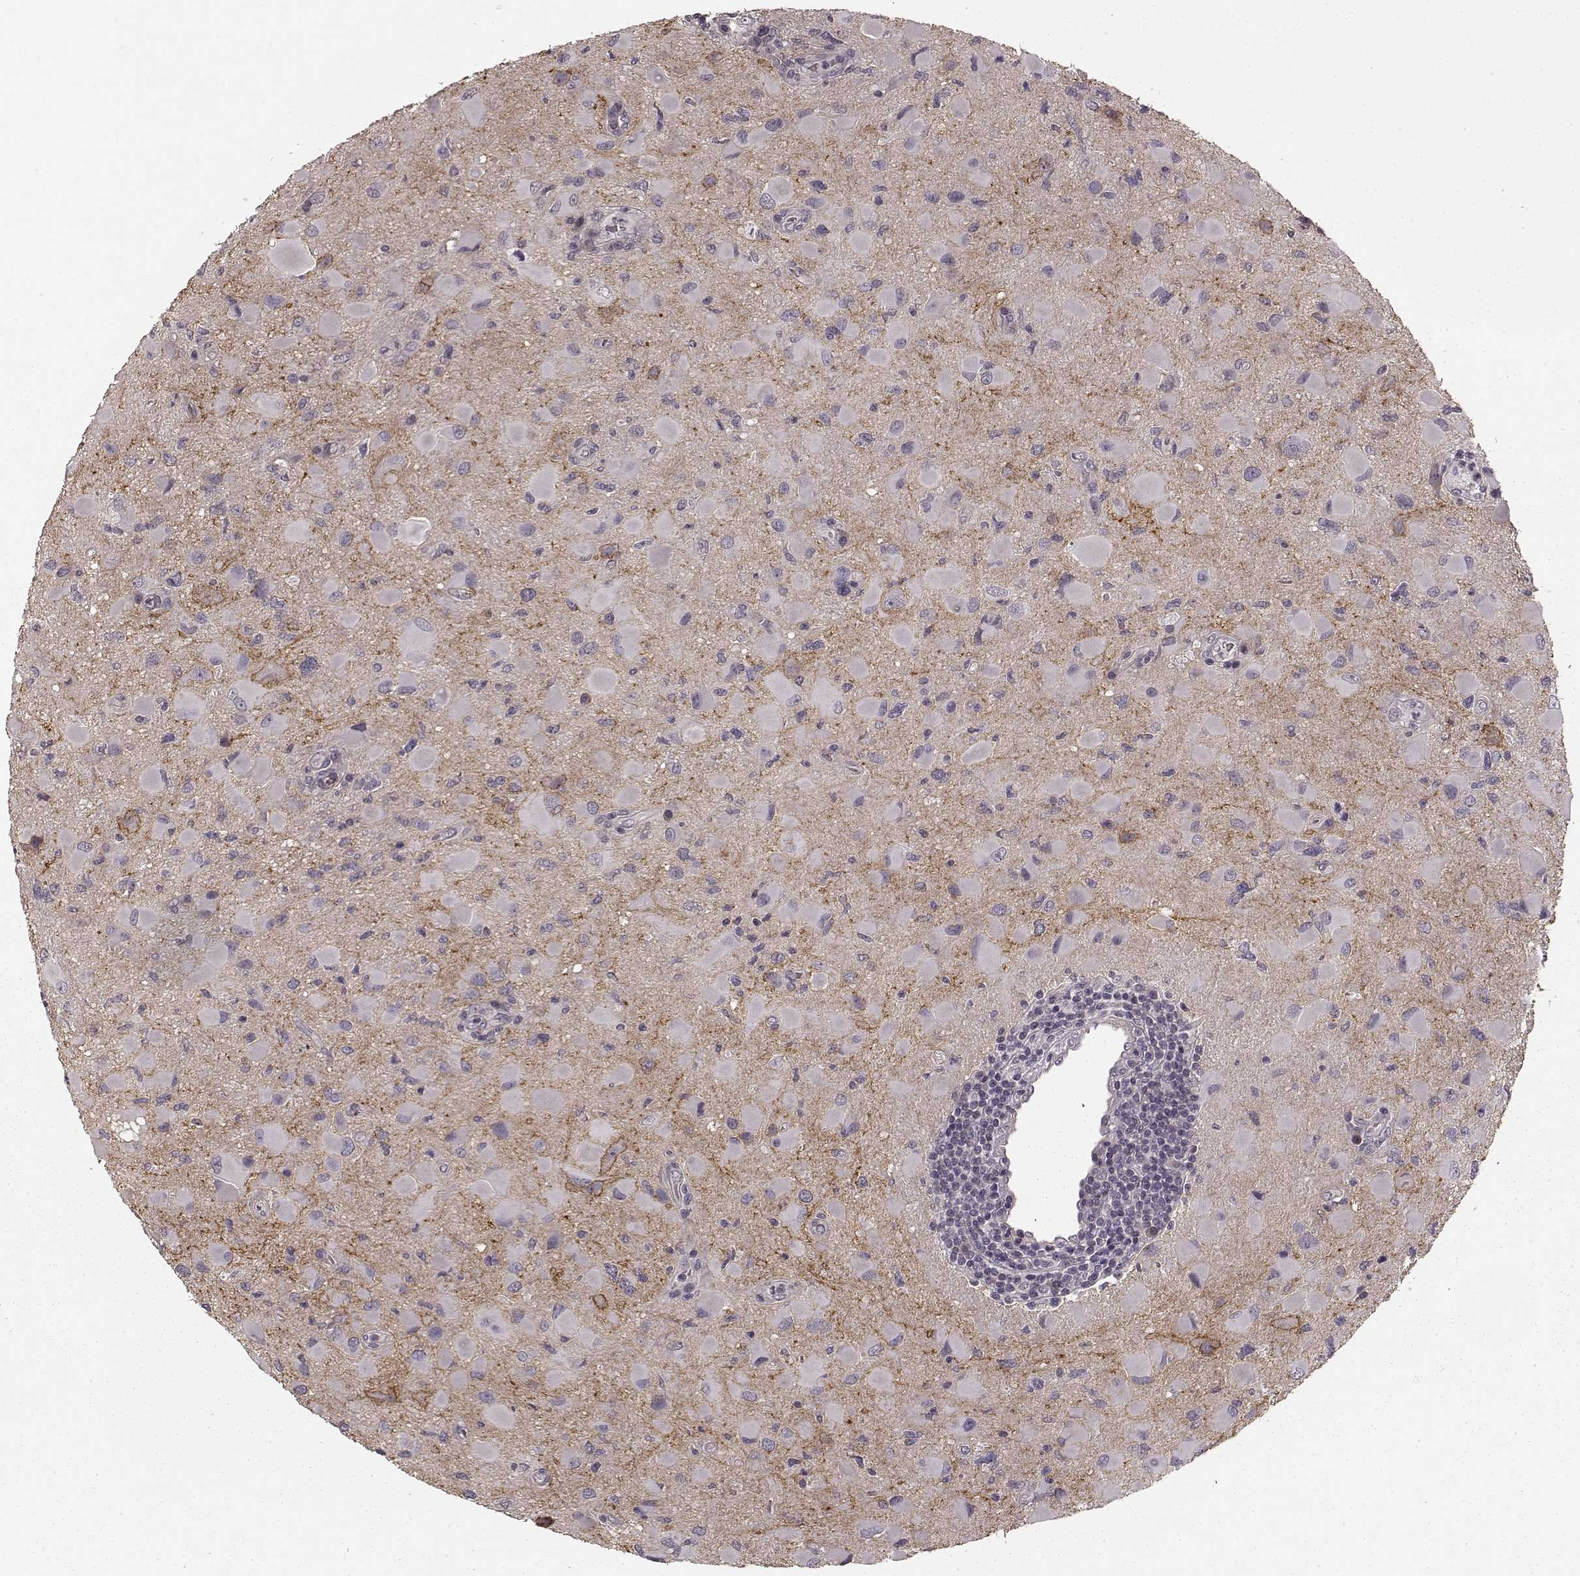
{"staining": {"intensity": "negative", "quantity": "none", "location": "none"}, "tissue": "glioma", "cell_type": "Tumor cells", "image_type": "cancer", "snomed": [{"axis": "morphology", "description": "Glioma, malignant, Low grade"}, {"axis": "topography", "description": "Brain"}], "caption": "A histopathology image of human malignant glioma (low-grade) is negative for staining in tumor cells.", "gene": "PRKCE", "patient": {"sex": "female", "age": 32}}